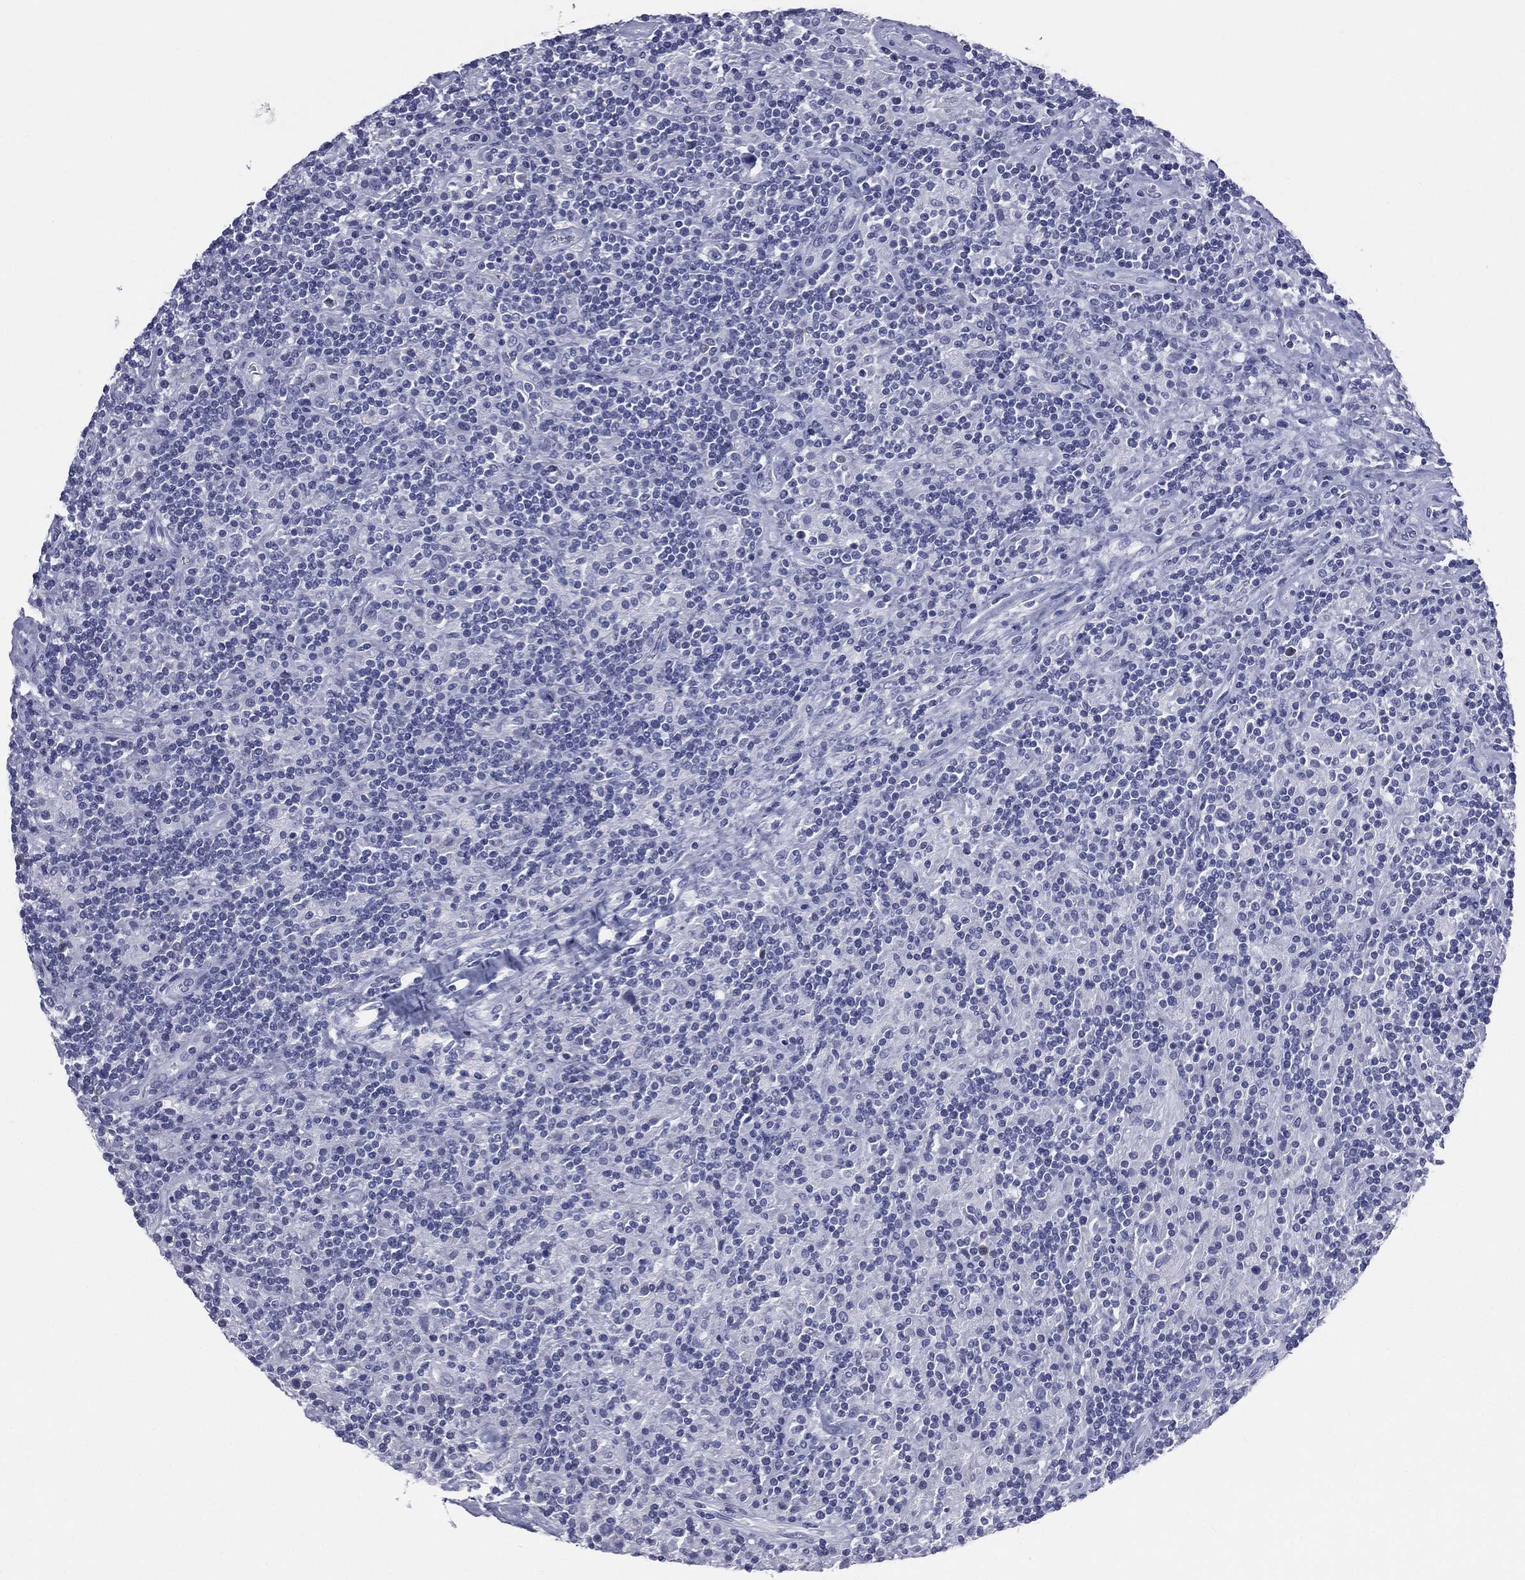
{"staining": {"intensity": "negative", "quantity": "none", "location": "none"}, "tissue": "lymphoma", "cell_type": "Tumor cells", "image_type": "cancer", "snomed": [{"axis": "morphology", "description": "Hodgkin's disease, NOS"}, {"axis": "topography", "description": "Lymph node"}], "caption": "A high-resolution histopathology image shows IHC staining of lymphoma, which shows no significant positivity in tumor cells.", "gene": "MLN", "patient": {"sex": "male", "age": 70}}